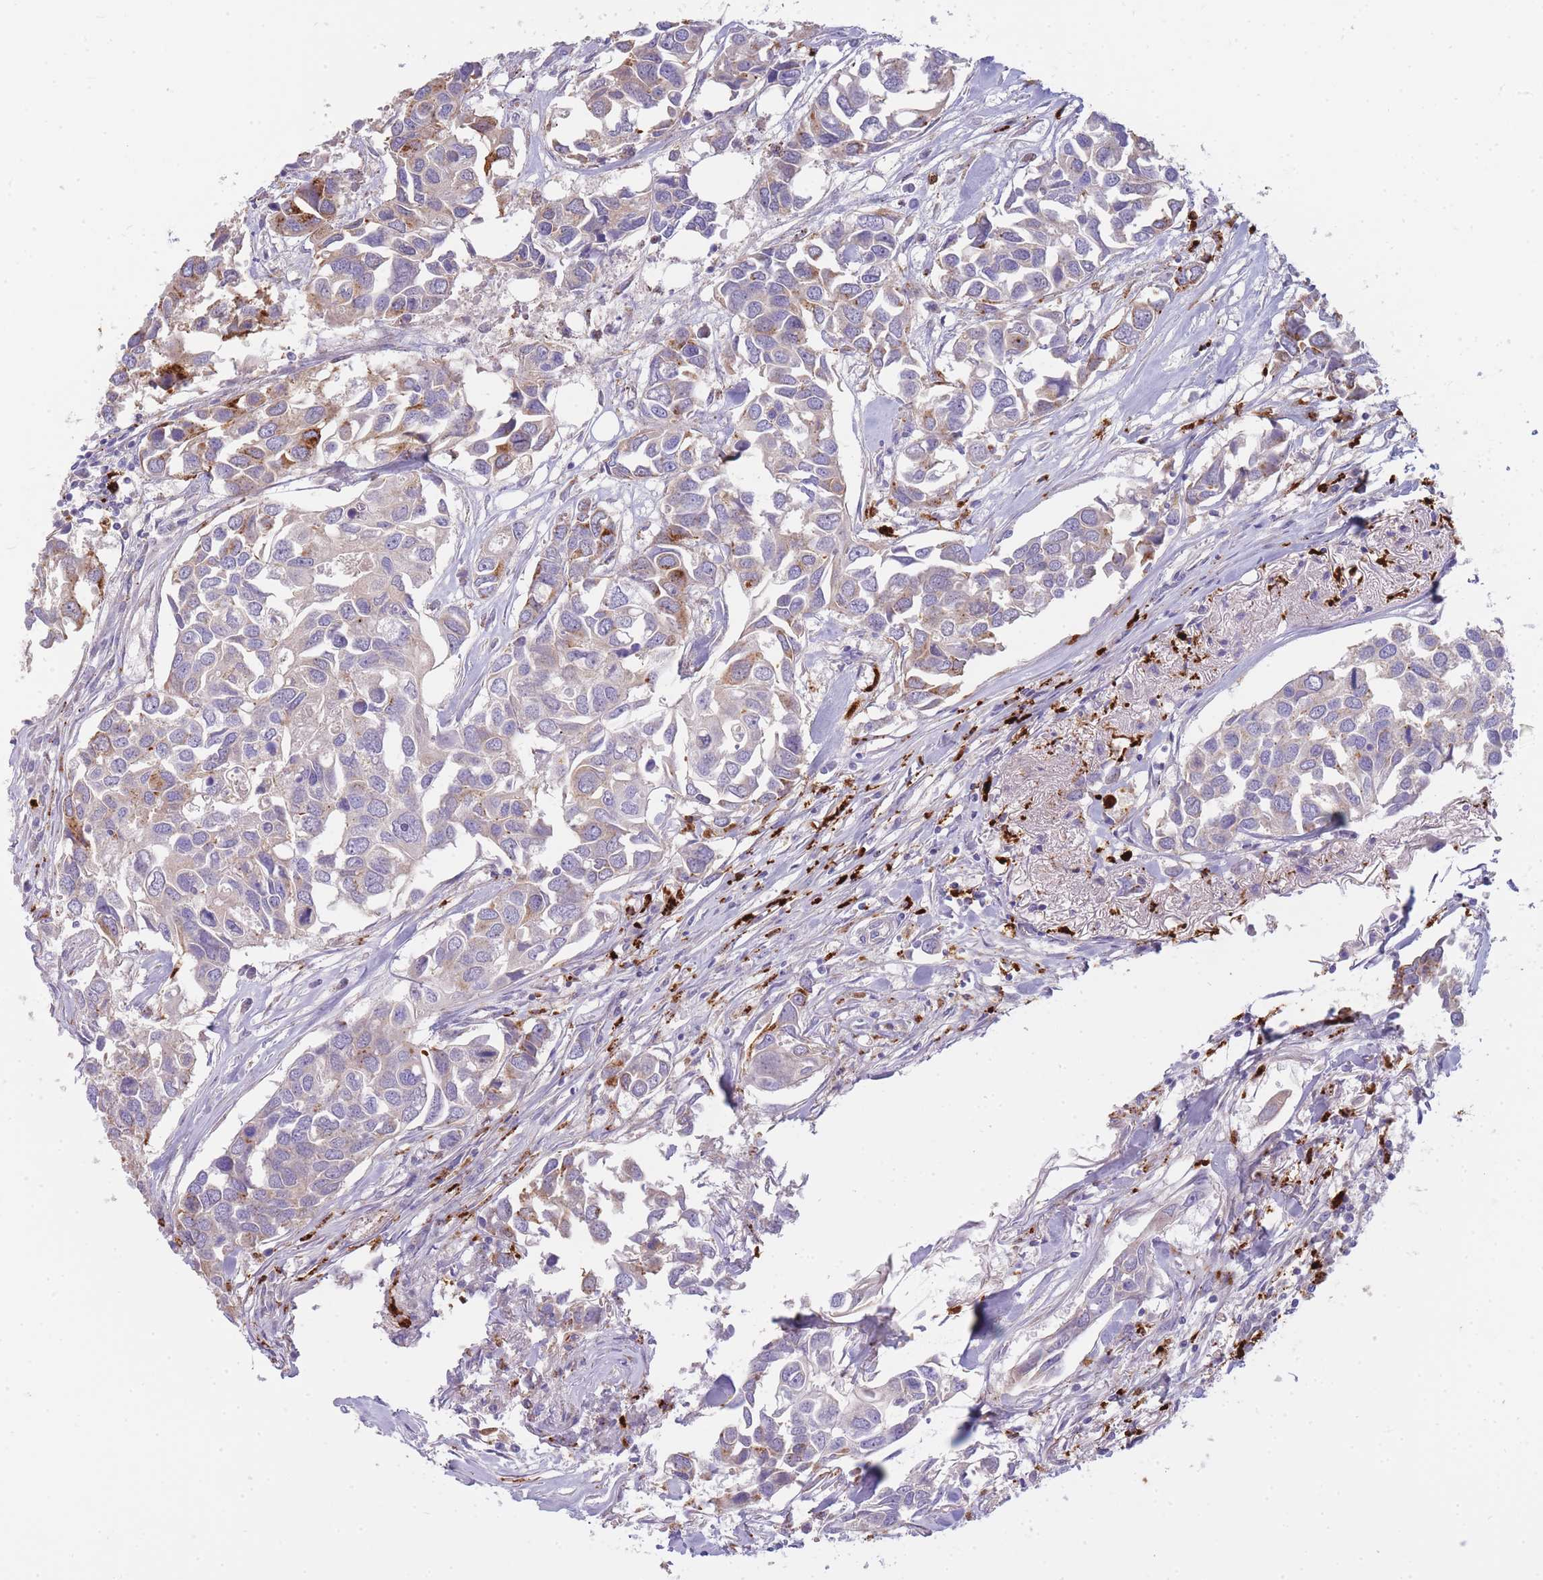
{"staining": {"intensity": "strong", "quantity": "25%-75%", "location": "cytoplasmic/membranous"}, "tissue": "breast cancer", "cell_type": "Tumor cells", "image_type": "cancer", "snomed": [{"axis": "morphology", "description": "Duct carcinoma"}, {"axis": "topography", "description": "Breast"}], "caption": "High-power microscopy captured an immunohistochemistry photomicrograph of intraductal carcinoma (breast), revealing strong cytoplasmic/membranous expression in approximately 25%-75% of tumor cells.", "gene": "GAA", "patient": {"sex": "female", "age": 83}}